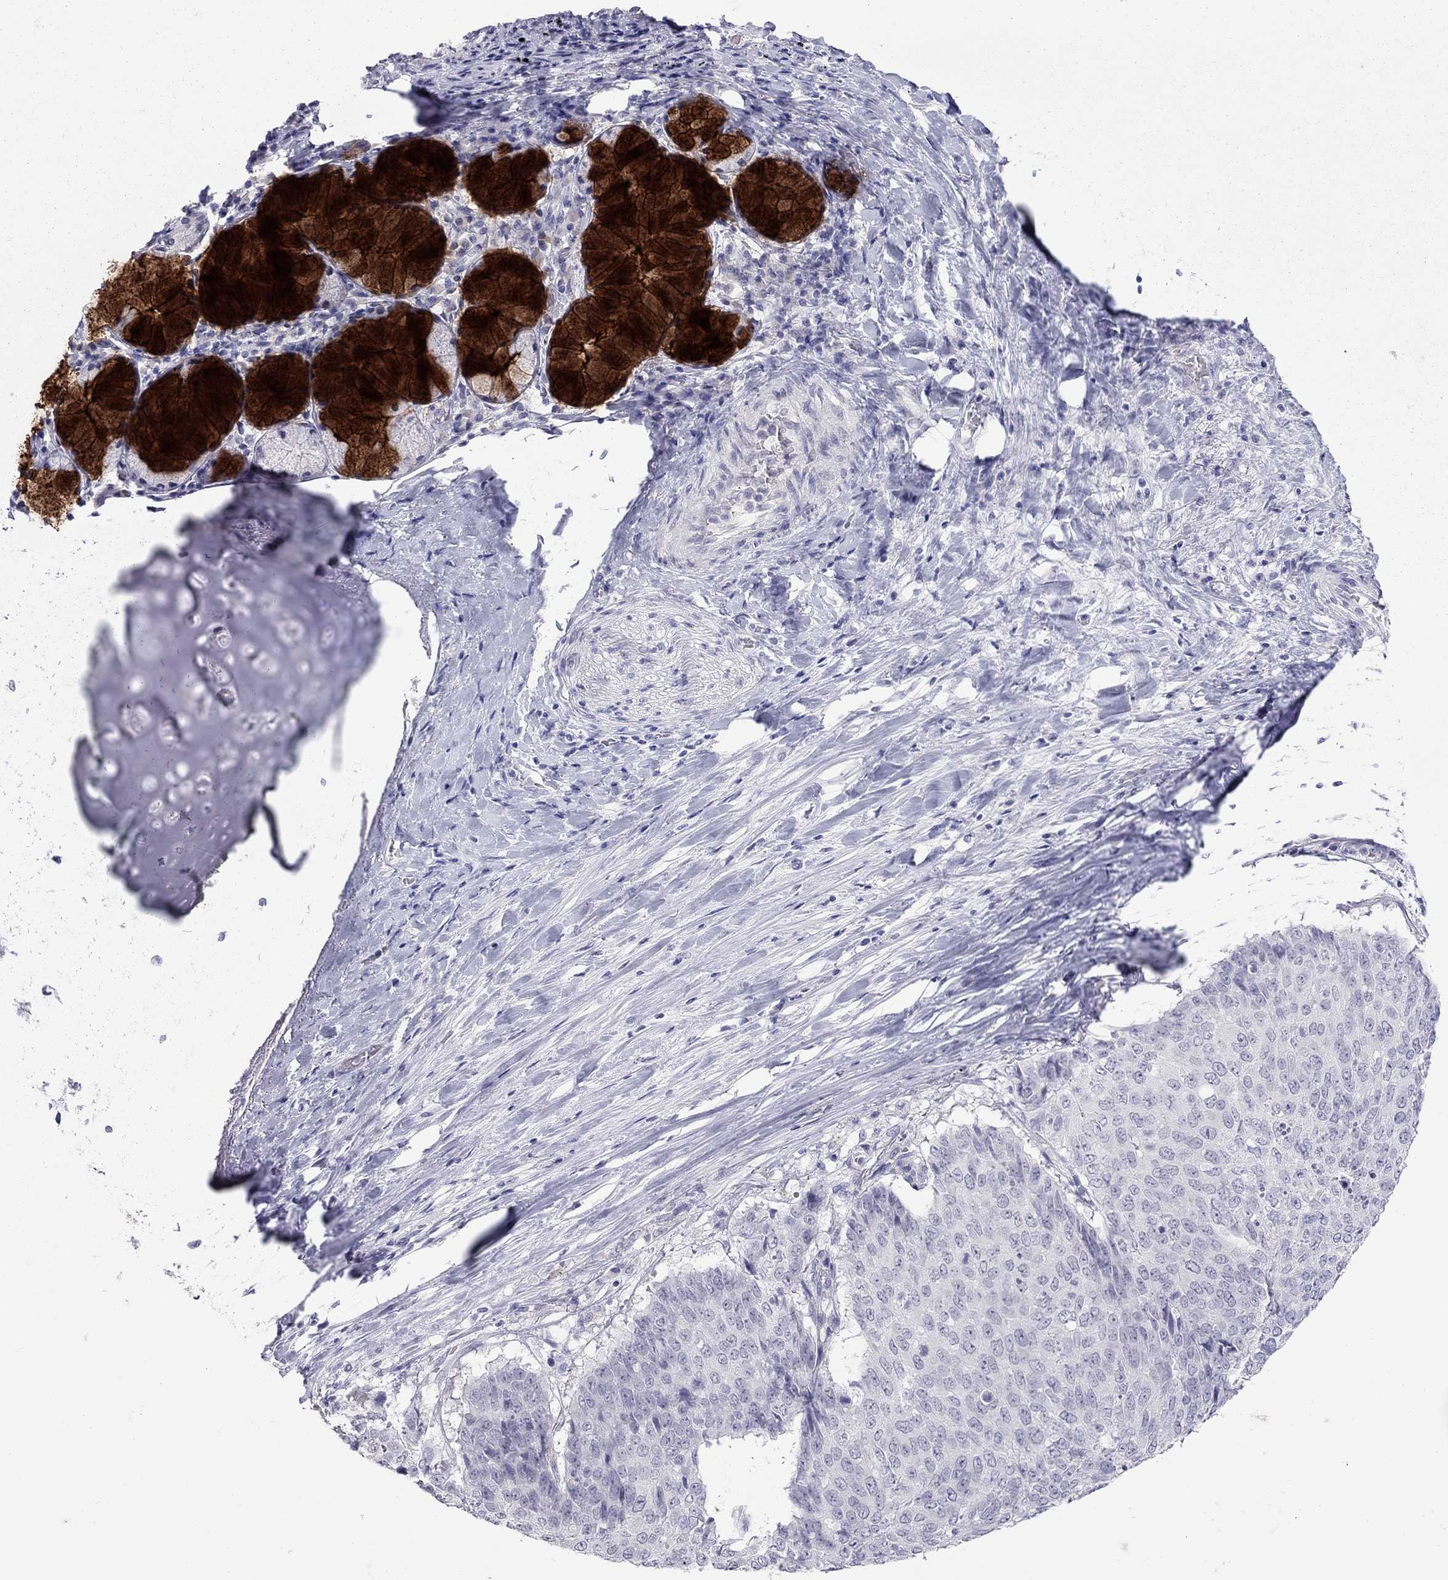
{"staining": {"intensity": "negative", "quantity": "none", "location": "none"}, "tissue": "lung cancer", "cell_type": "Tumor cells", "image_type": "cancer", "snomed": [{"axis": "morphology", "description": "Normal tissue, NOS"}, {"axis": "morphology", "description": "Squamous cell carcinoma, NOS"}, {"axis": "topography", "description": "Bronchus"}, {"axis": "topography", "description": "Lung"}], "caption": "Squamous cell carcinoma (lung) was stained to show a protein in brown. There is no significant expression in tumor cells. (DAB (3,3'-diaminobenzidine) immunohistochemistry (IHC) visualized using brightfield microscopy, high magnification).", "gene": "MUC16", "patient": {"sex": "male", "age": 64}}